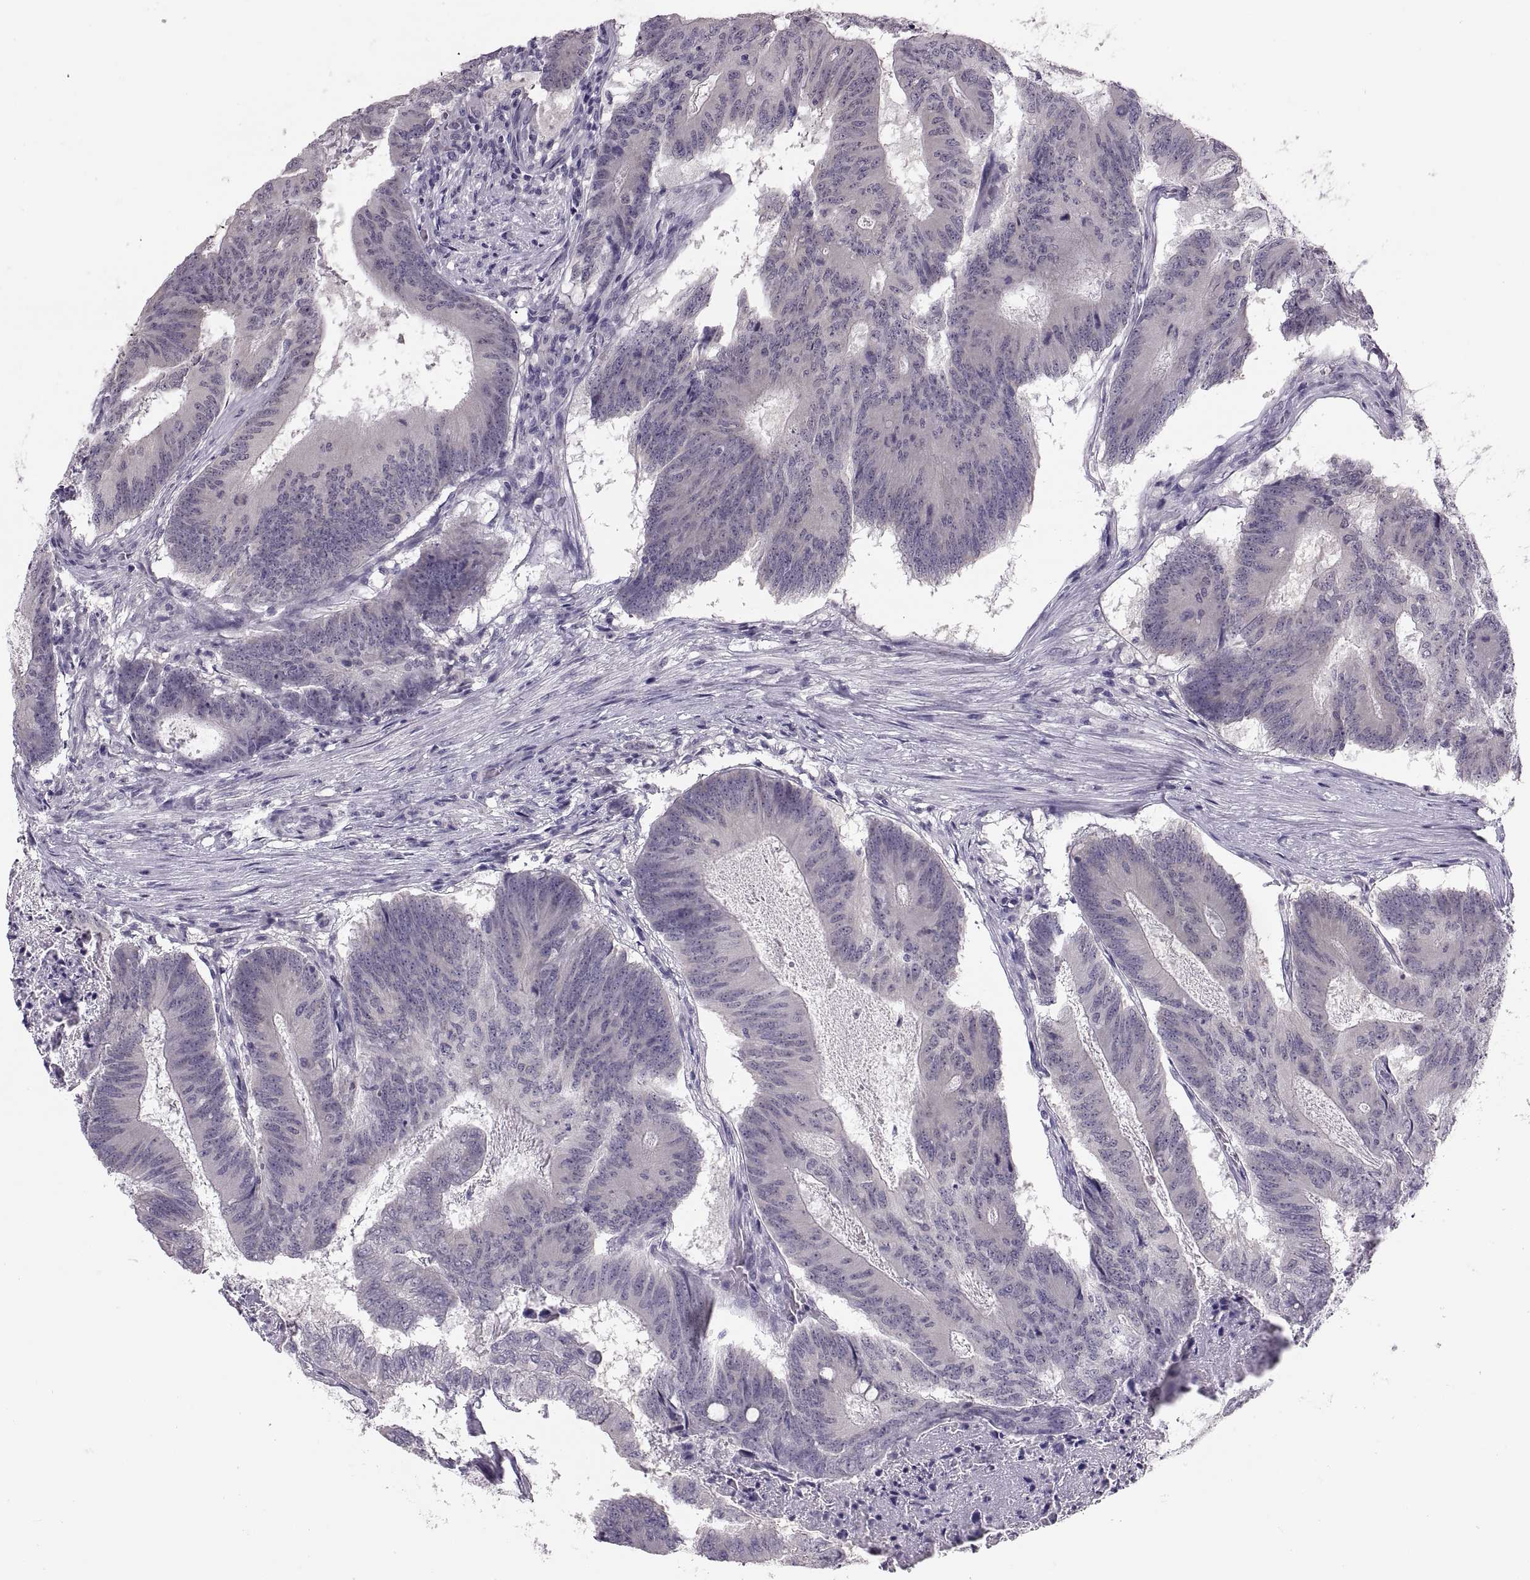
{"staining": {"intensity": "negative", "quantity": "none", "location": "none"}, "tissue": "colorectal cancer", "cell_type": "Tumor cells", "image_type": "cancer", "snomed": [{"axis": "morphology", "description": "Adenocarcinoma, NOS"}, {"axis": "topography", "description": "Colon"}], "caption": "Tumor cells are negative for brown protein staining in colorectal cancer (adenocarcinoma).", "gene": "ADH6", "patient": {"sex": "female", "age": 70}}